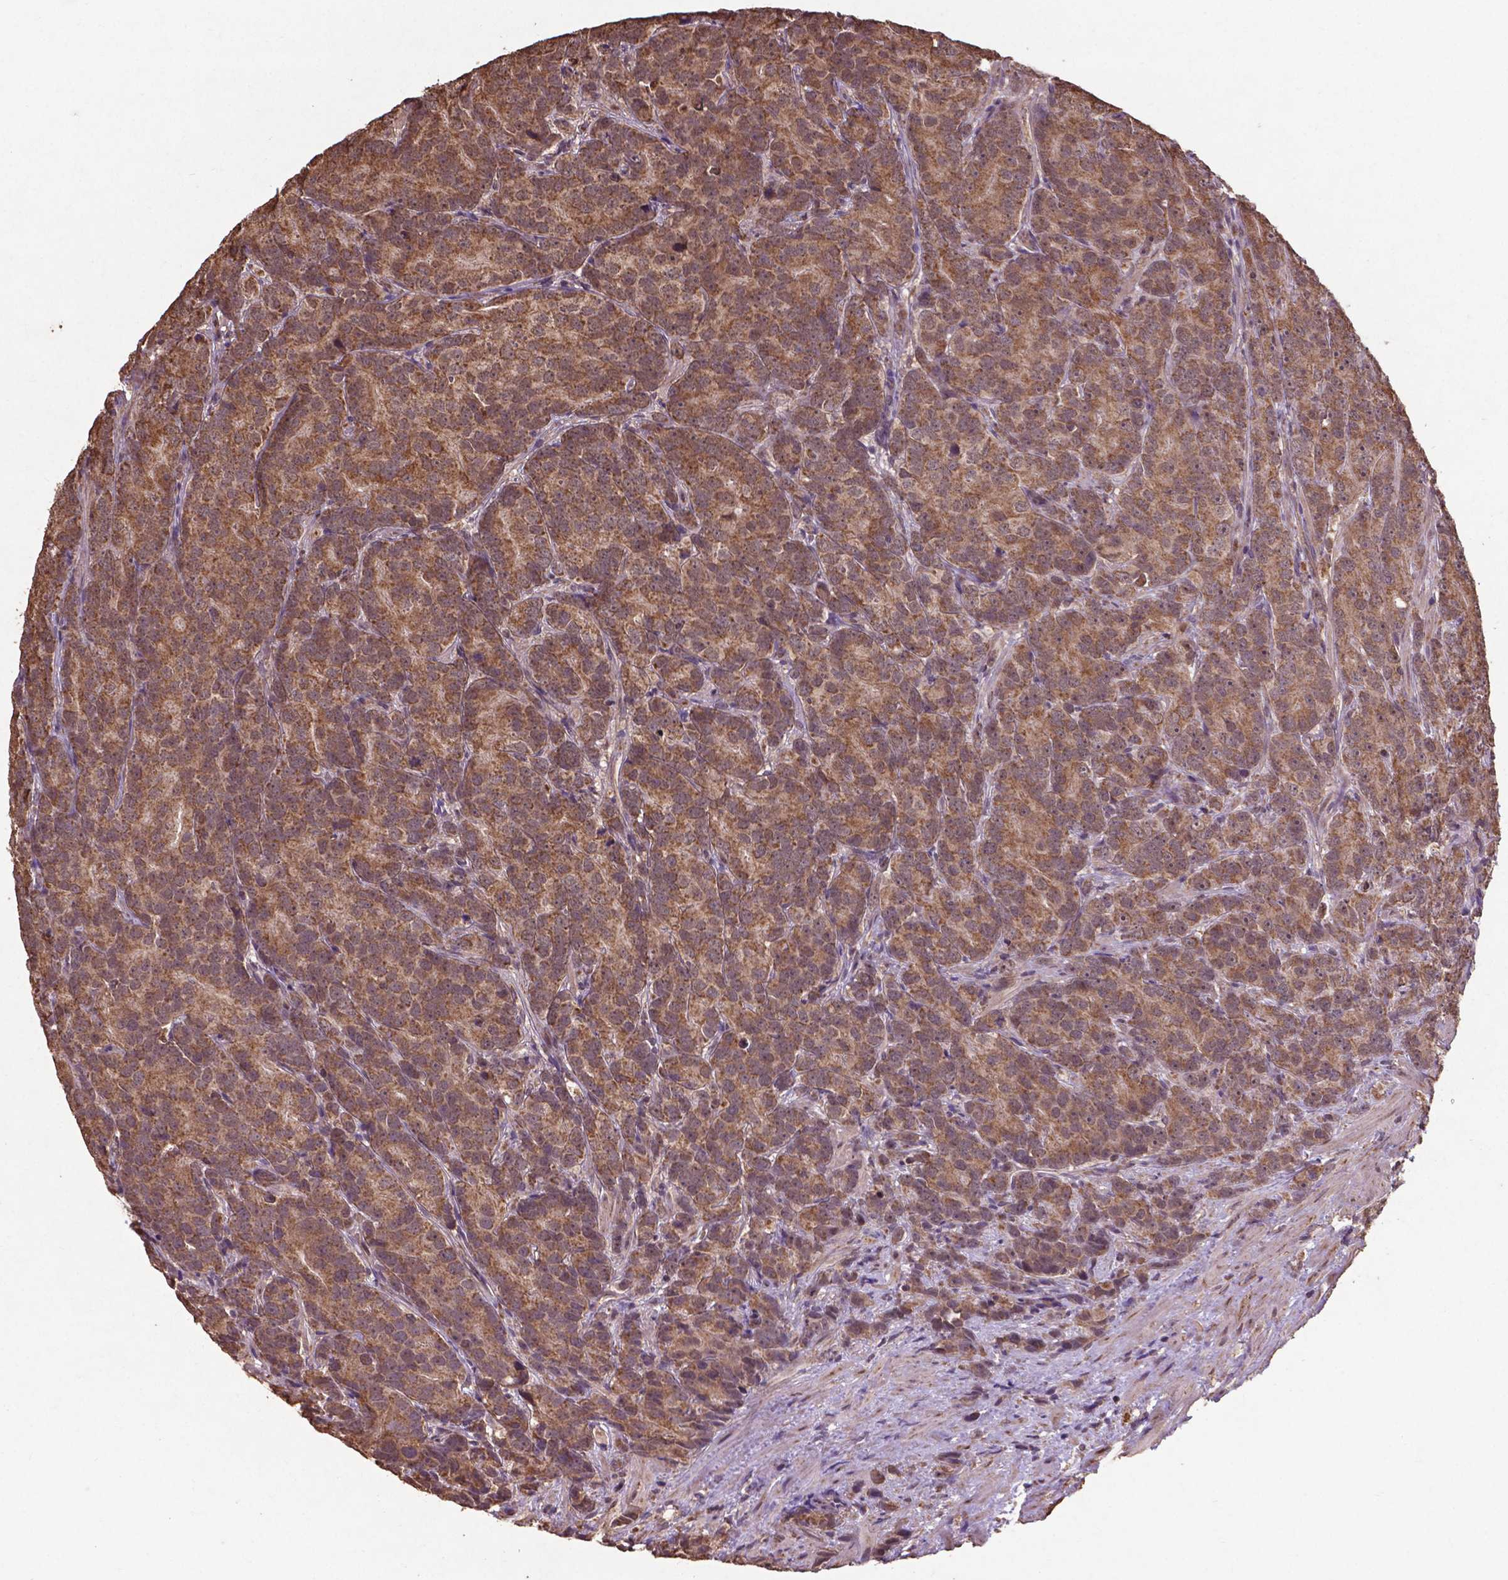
{"staining": {"intensity": "moderate", "quantity": ">75%", "location": "cytoplasmic/membranous,nuclear"}, "tissue": "prostate cancer", "cell_type": "Tumor cells", "image_type": "cancer", "snomed": [{"axis": "morphology", "description": "Adenocarcinoma, High grade"}, {"axis": "topography", "description": "Prostate"}], "caption": "Tumor cells reveal medium levels of moderate cytoplasmic/membranous and nuclear staining in approximately >75% of cells in prostate cancer (high-grade adenocarcinoma). The protein of interest is shown in brown color, while the nuclei are stained blue.", "gene": "DCAF1", "patient": {"sex": "male", "age": 90}}